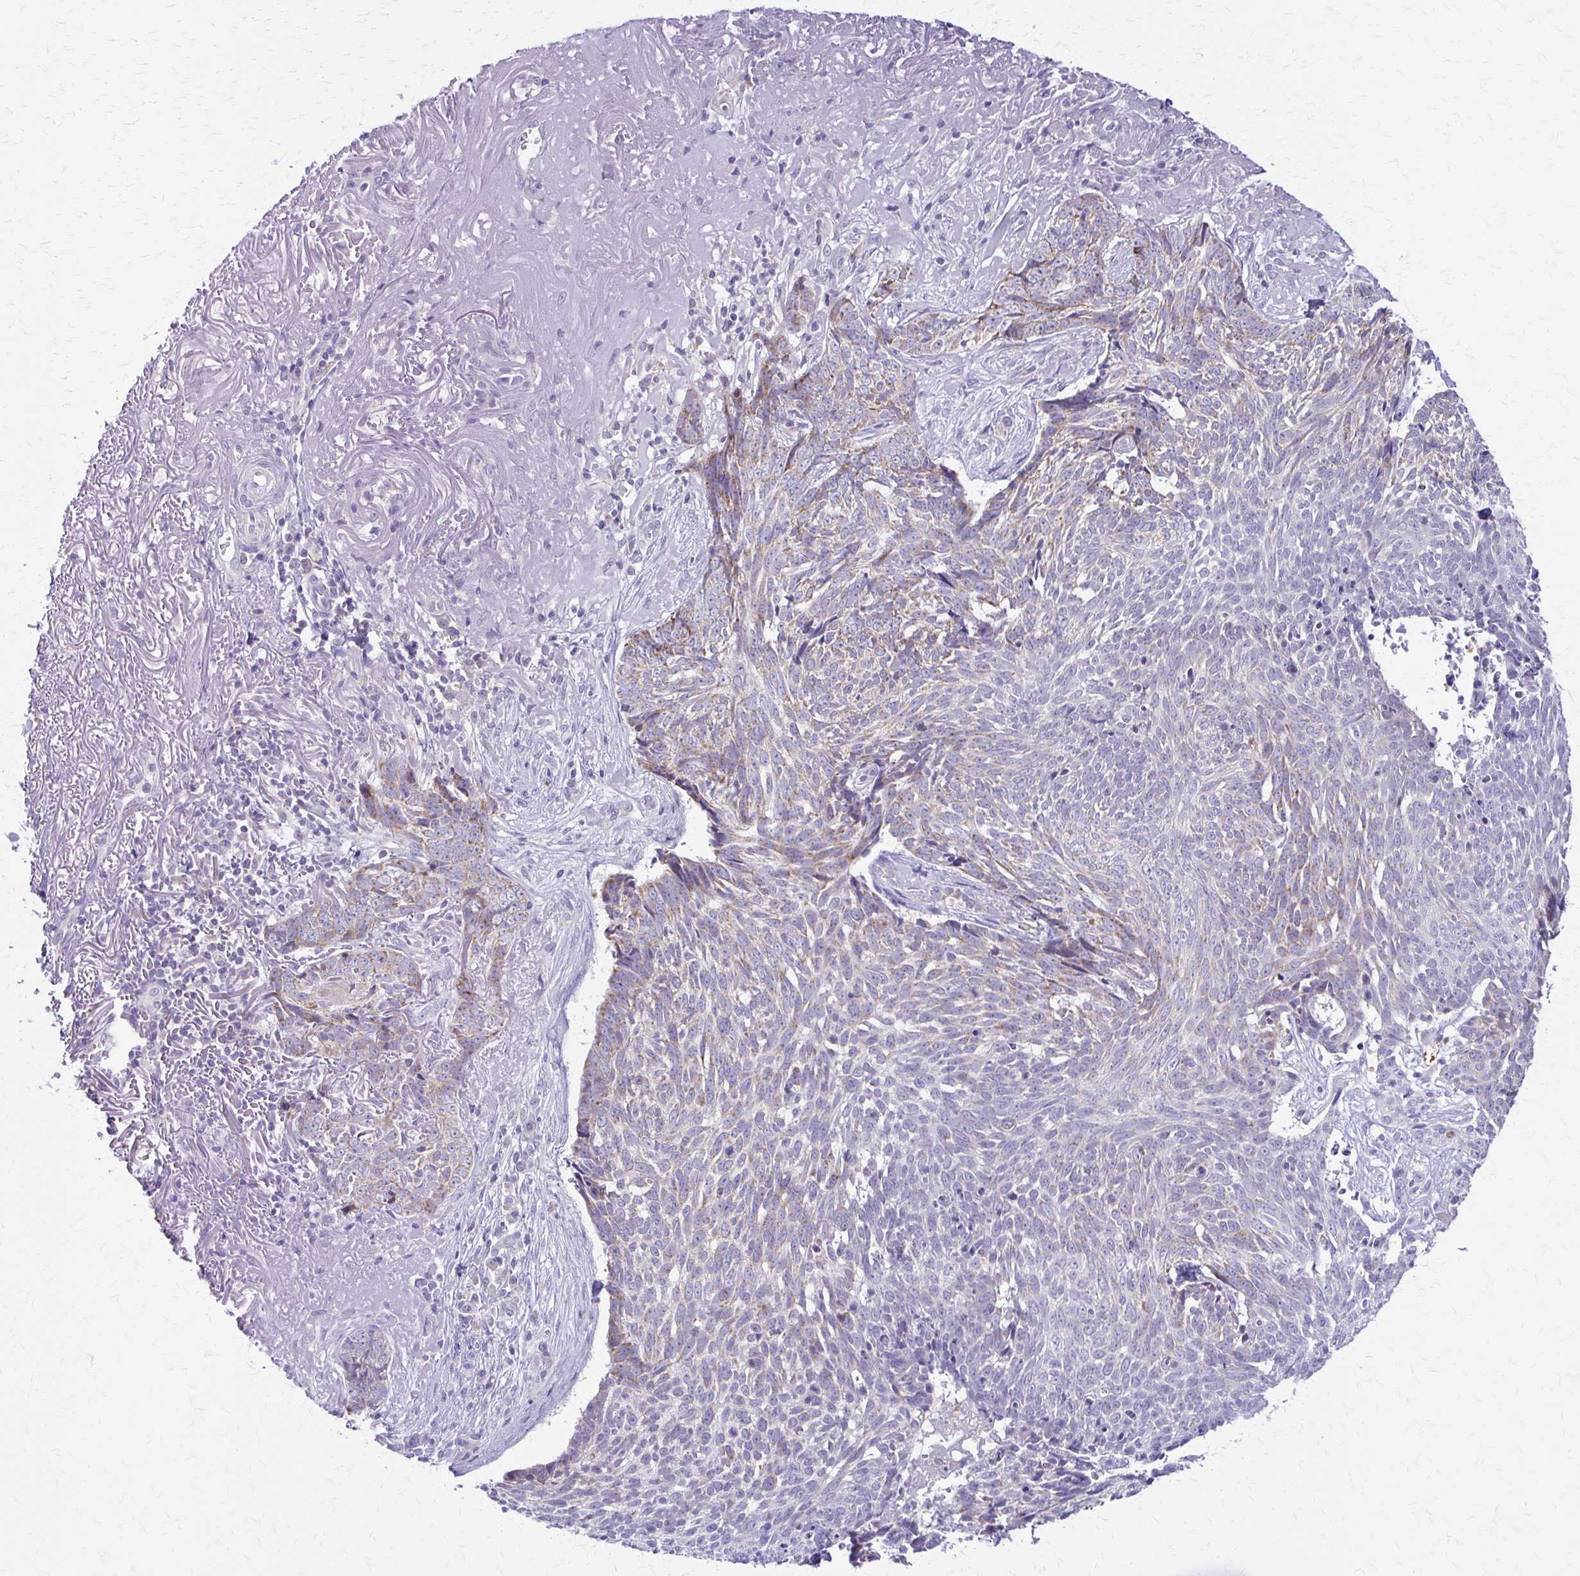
{"staining": {"intensity": "weak", "quantity": "<25%", "location": "cytoplasmic/membranous"}, "tissue": "skin cancer", "cell_type": "Tumor cells", "image_type": "cancer", "snomed": [{"axis": "morphology", "description": "Basal cell carcinoma"}, {"axis": "topography", "description": "Skin"}, {"axis": "topography", "description": "Skin of face"}], "caption": "IHC of skin cancer reveals no positivity in tumor cells.", "gene": "SAMD13", "patient": {"sex": "female", "age": 95}}